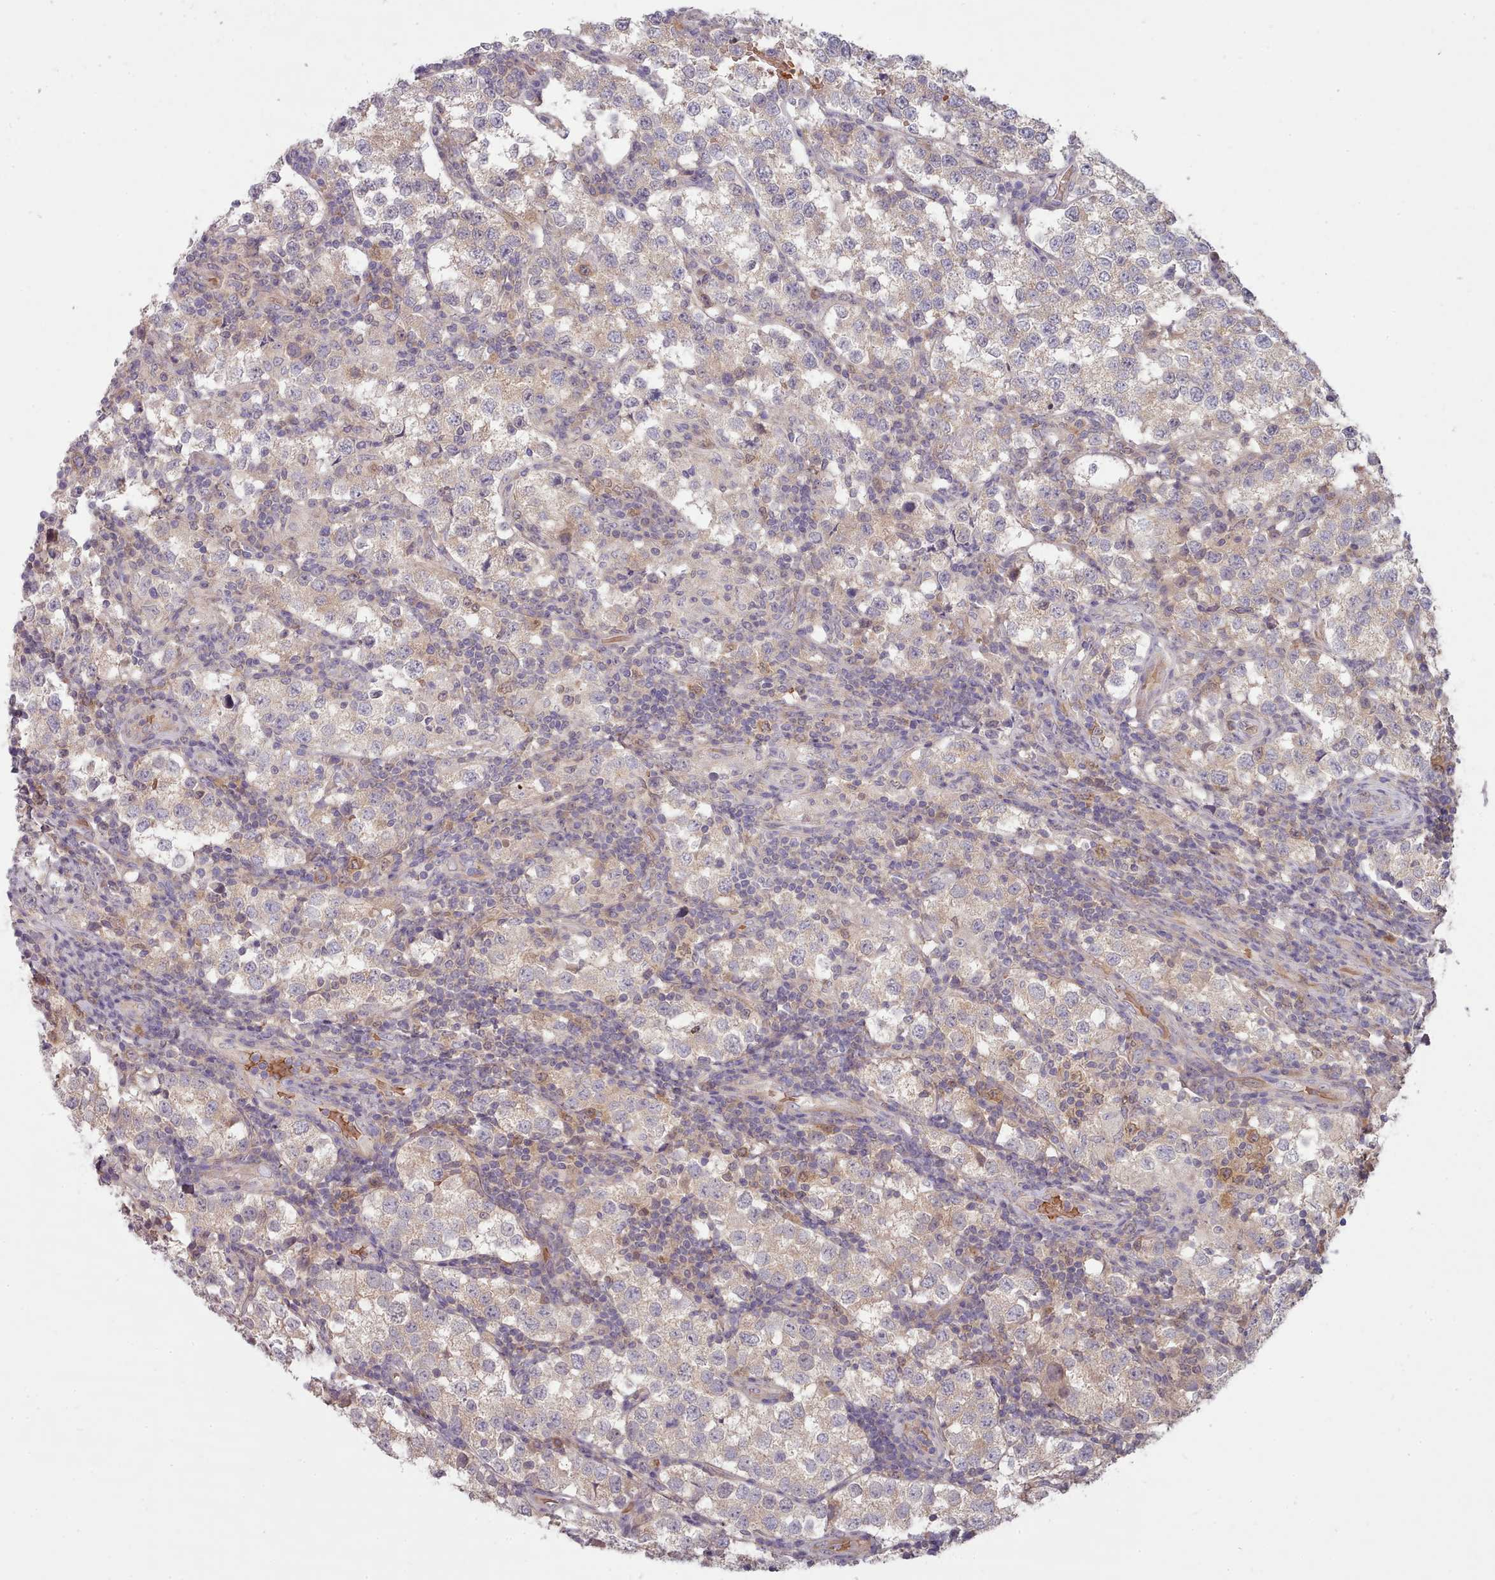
{"staining": {"intensity": "weak", "quantity": "25%-75%", "location": "cytoplasmic/membranous"}, "tissue": "testis cancer", "cell_type": "Tumor cells", "image_type": "cancer", "snomed": [{"axis": "morphology", "description": "Seminoma, NOS"}, {"axis": "topography", "description": "Testis"}], "caption": "Weak cytoplasmic/membranous protein expression is identified in about 25%-75% of tumor cells in testis cancer (seminoma).", "gene": "CLNS1A", "patient": {"sex": "male", "age": 34}}